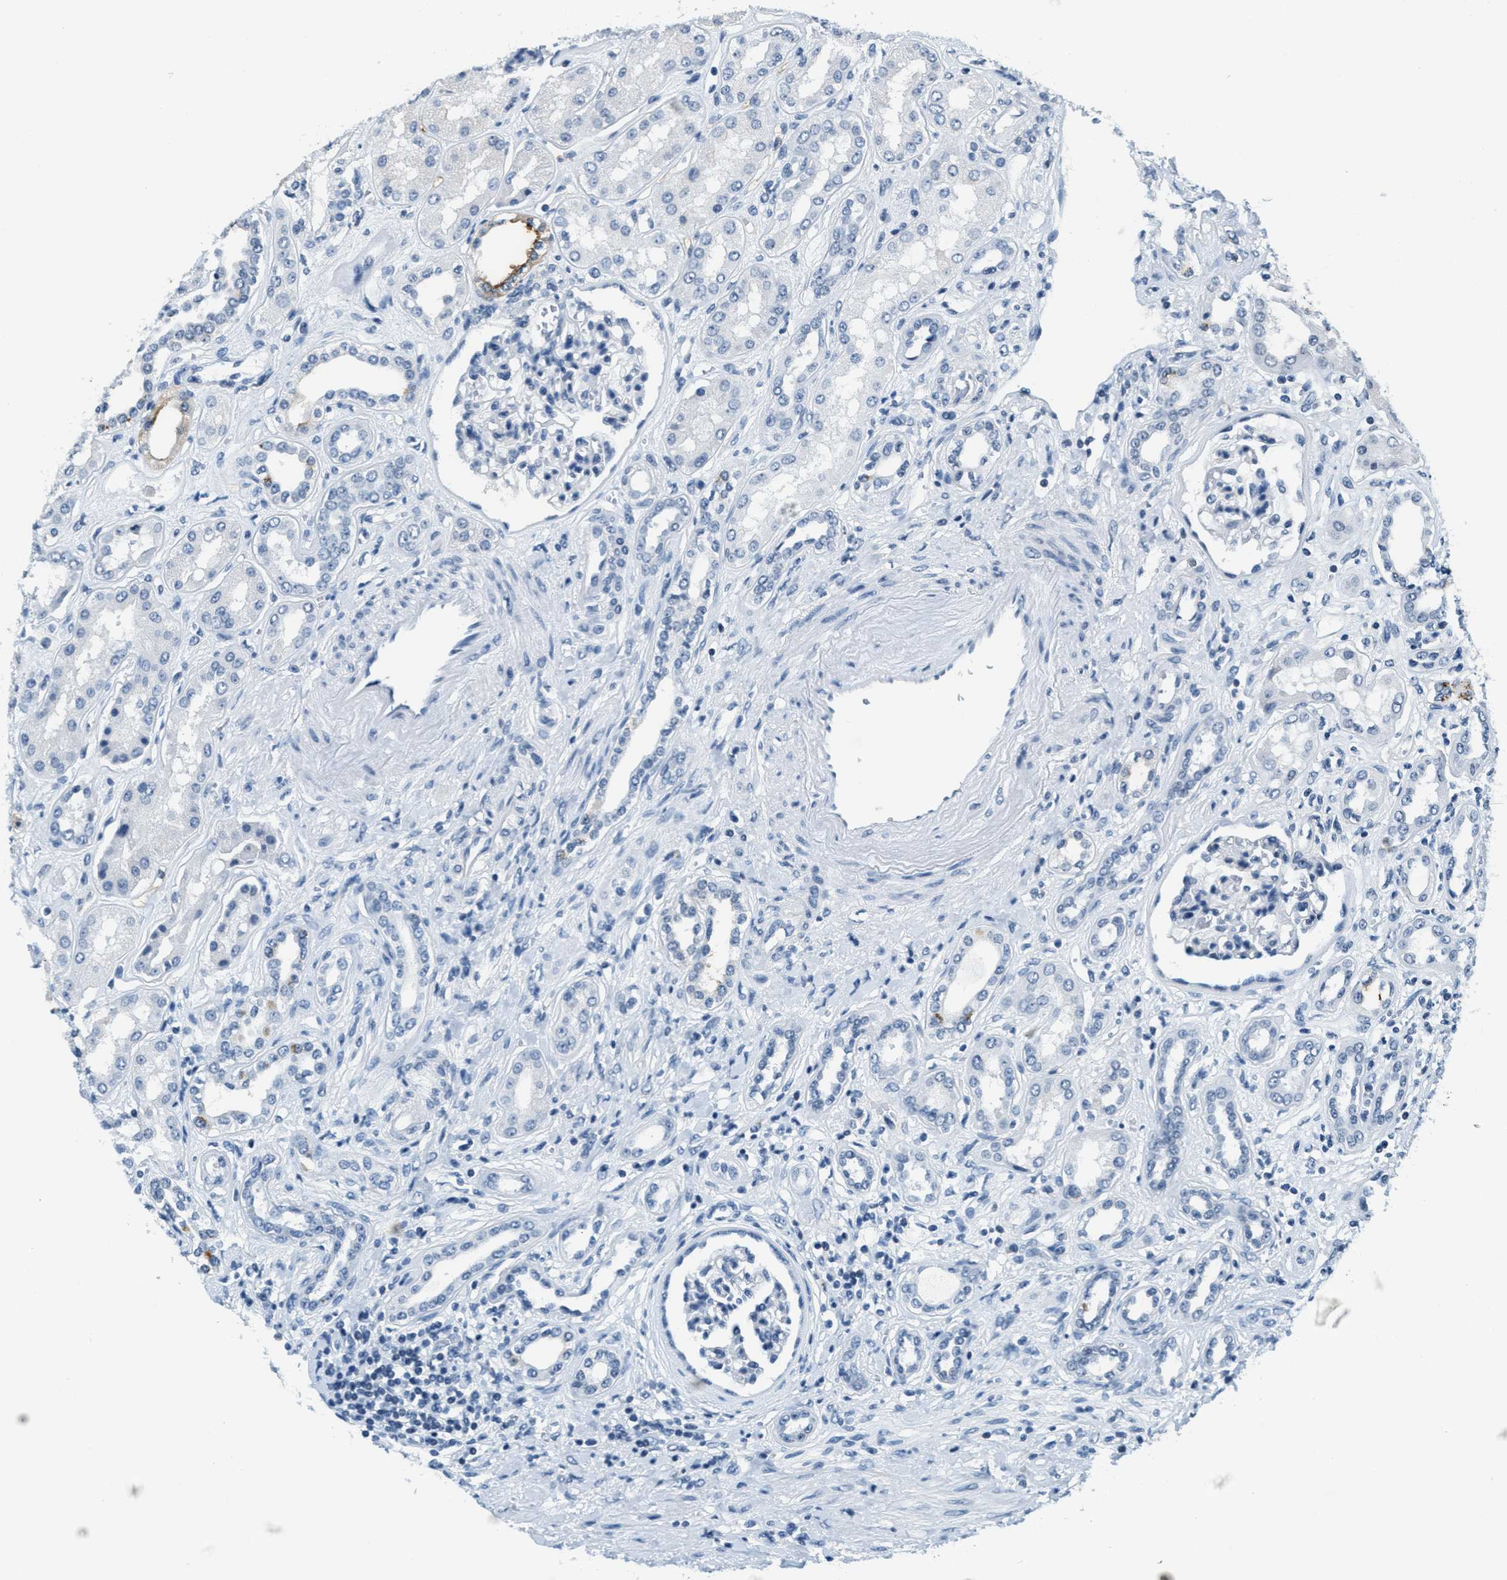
{"staining": {"intensity": "negative", "quantity": "none", "location": "none"}, "tissue": "kidney", "cell_type": "Cells in glomeruli", "image_type": "normal", "snomed": [{"axis": "morphology", "description": "Normal tissue, NOS"}, {"axis": "topography", "description": "Kidney"}], "caption": "The micrograph shows no staining of cells in glomeruli in benign kidney.", "gene": "CA4", "patient": {"sex": "male", "age": 59}}